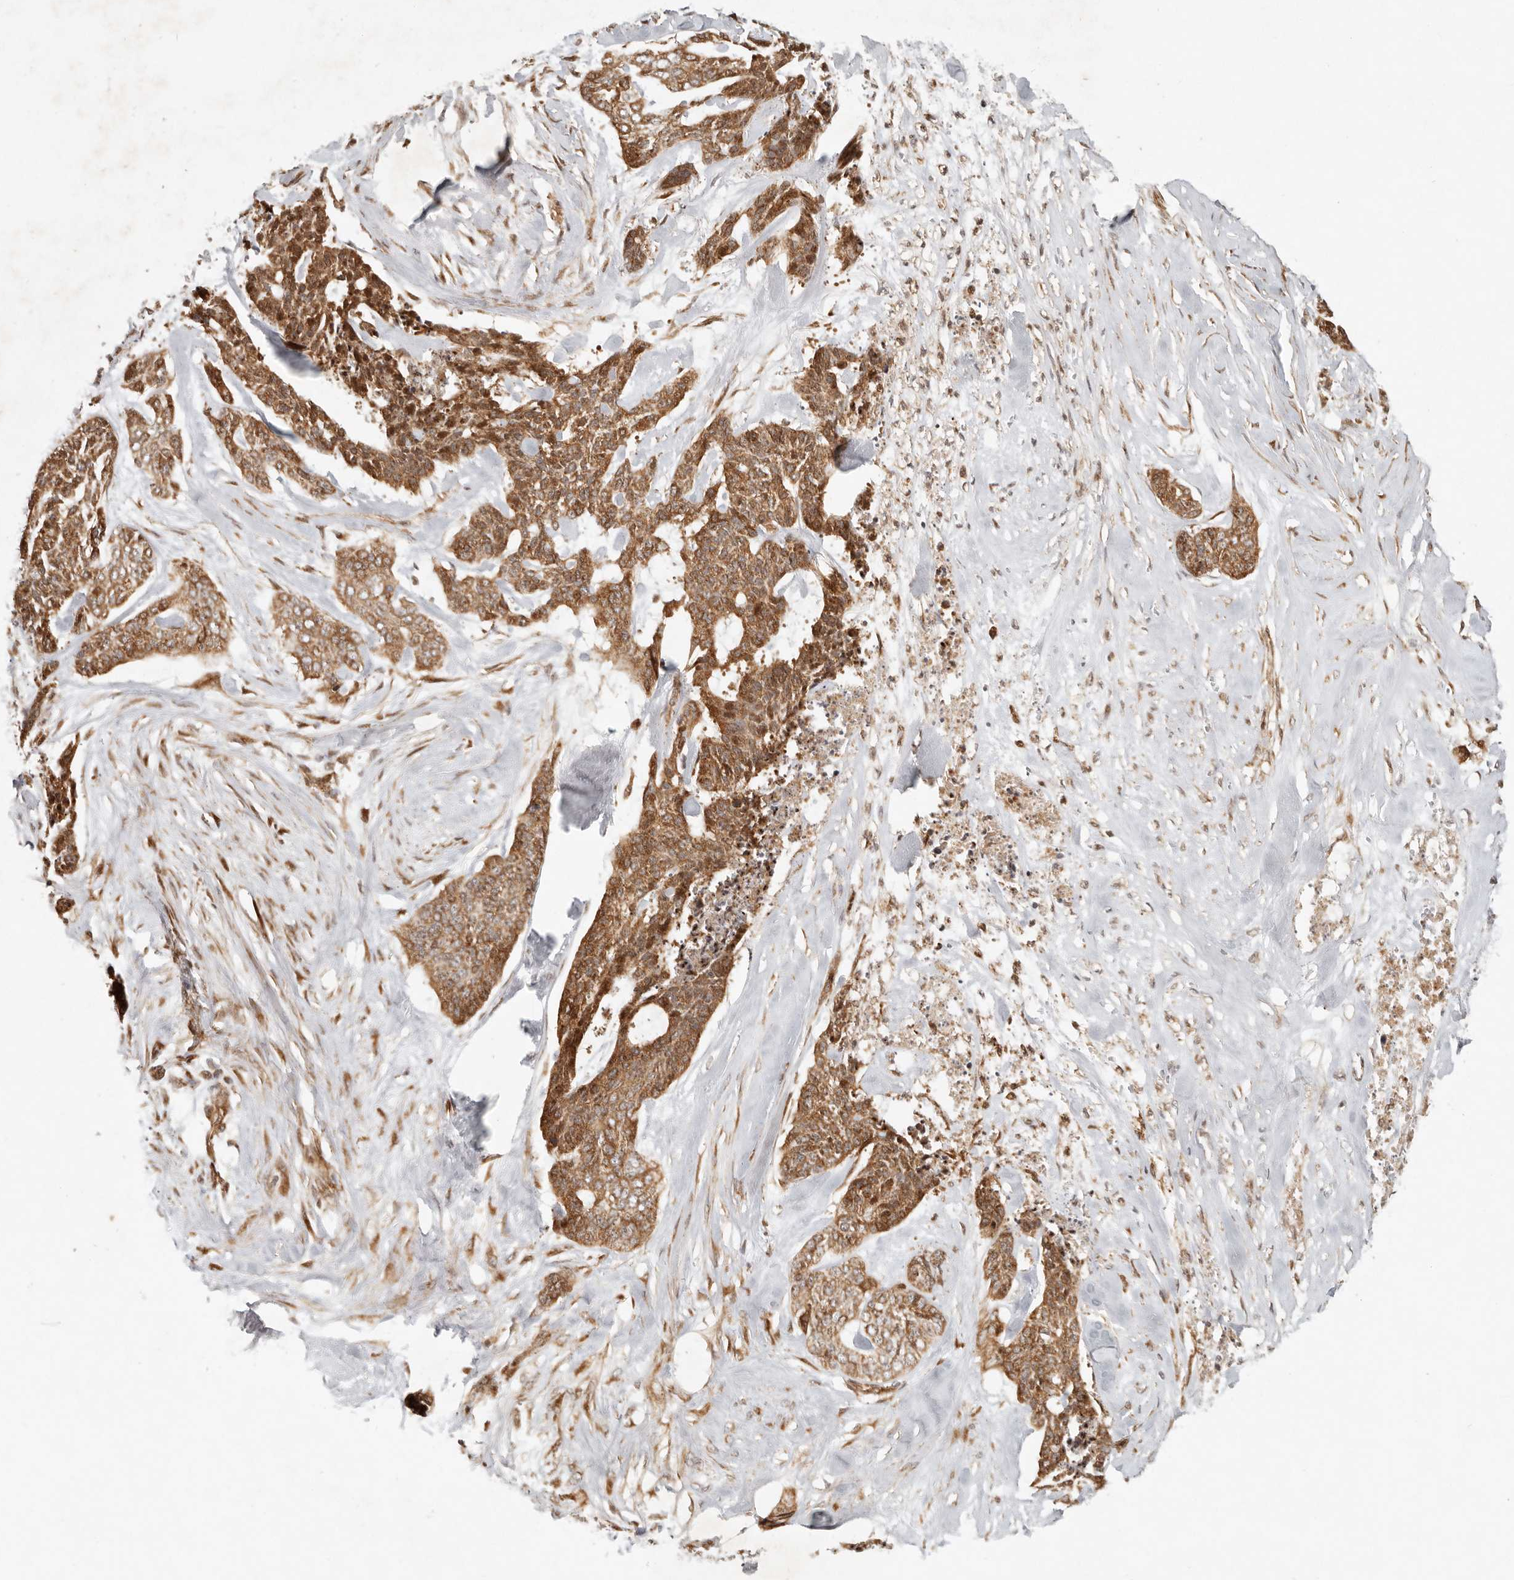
{"staining": {"intensity": "moderate", "quantity": ">75%", "location": "cytoplasmic/membranous"}, "tissue": "skin cancer", "cell_type": "Tumor cells", "image_type": "cancer", "snomed": [{"axis": "morphology", "description": "Basal cell carcinoma"}, {"axis": "topography", "description": "Skin"}], "caption": "Immunohistochemistry (IHC) of human skin cancer (basal cell carcinoma) reveals medium levels of moderate cytoplasmic/membranous positivity in approximately >75% of tumor cells.", "gene": "KLHL38", "patient": {"sex": "female", "age": 64}}